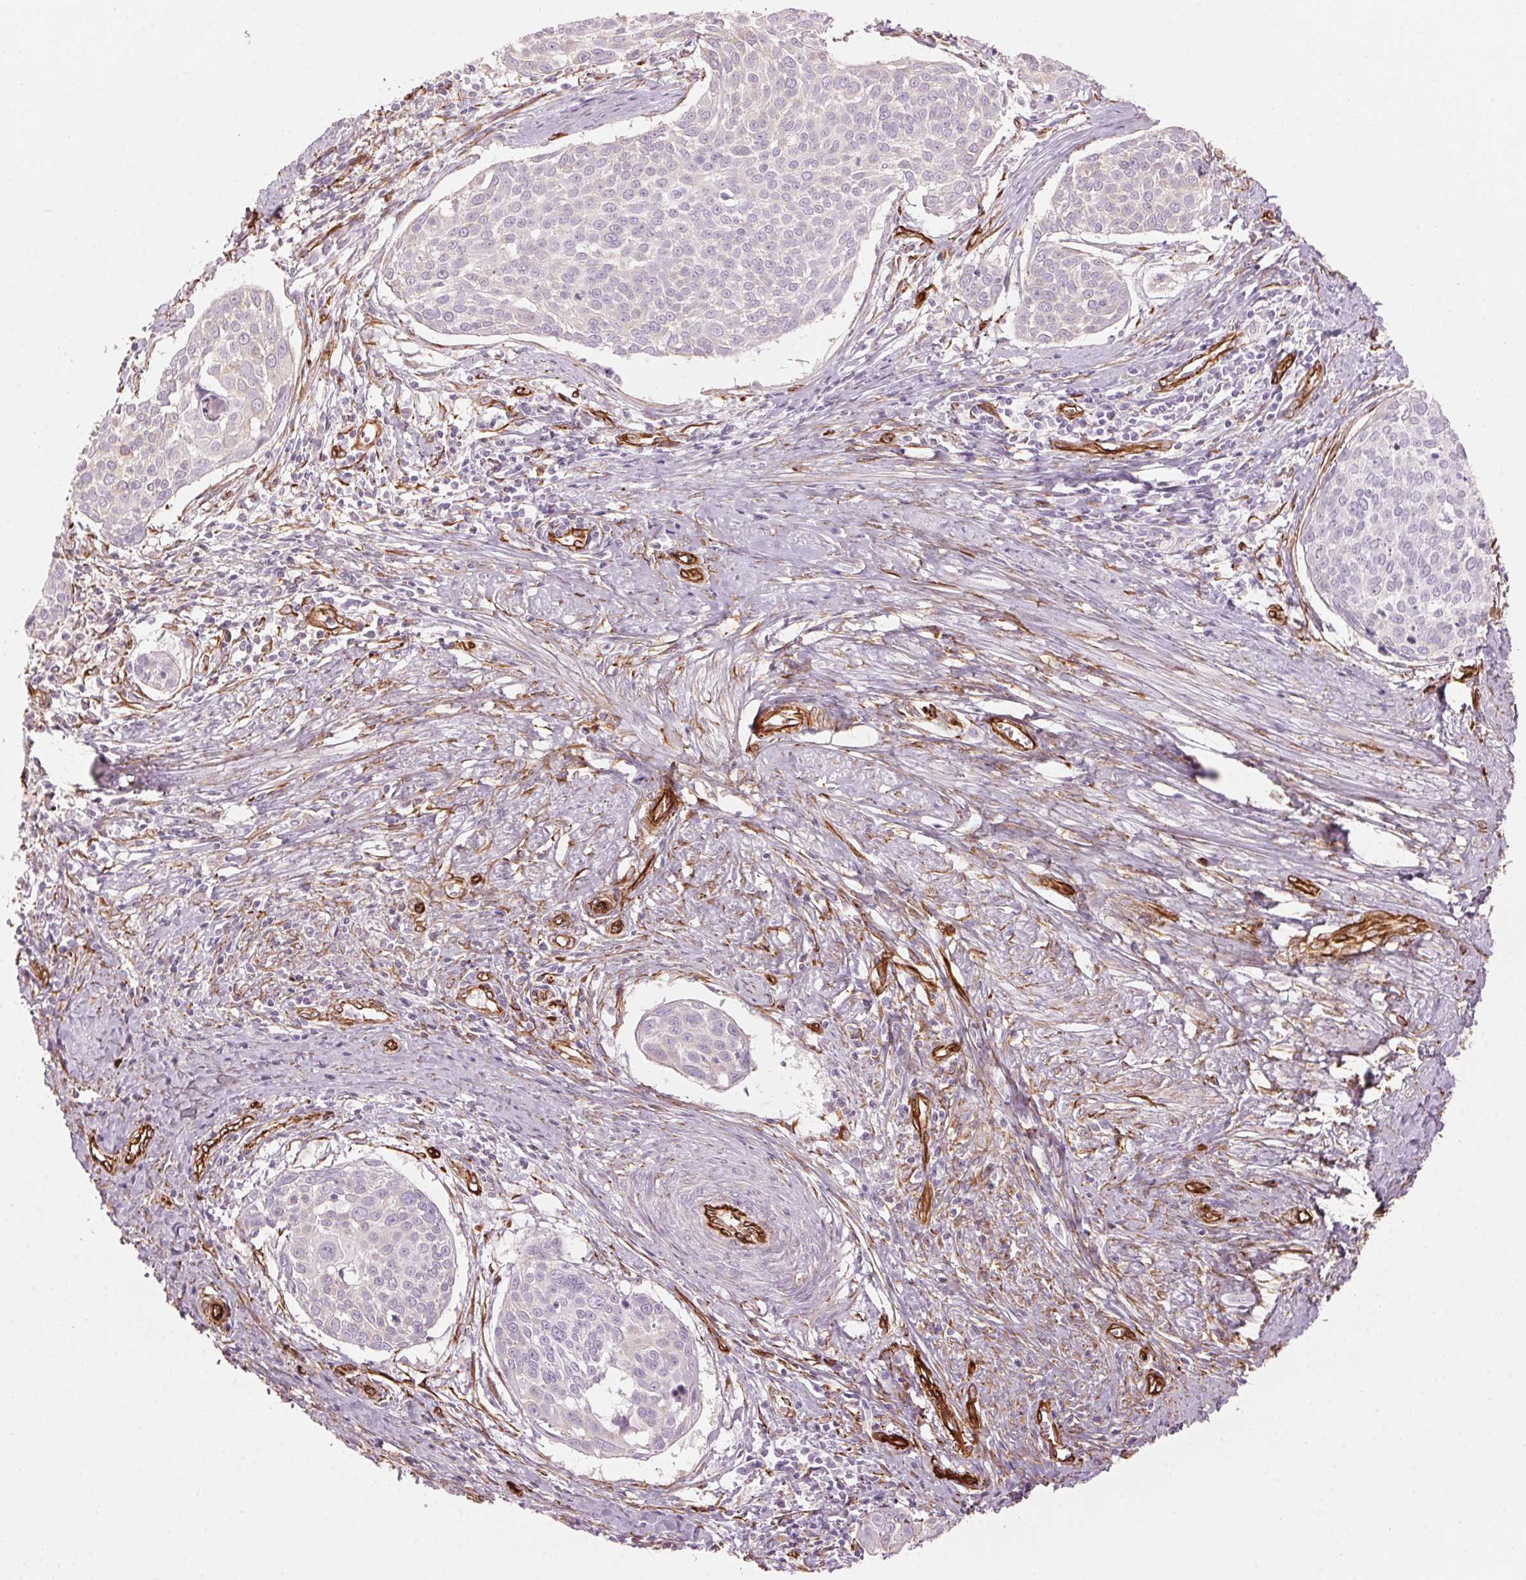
{"staining": {"intensity": "negative", "quantity": "none", "location": "none"}, "tissue": "cervical cancer", "cell_type": "Tumor cells", "image_type": "cancer", "snomed": [{"axis": "morphology", "description": "Squamous cell carcinoma, NOS"}, {"axis": "topography", "description": "Cervix"}], "caption": "The micrograph demonstrates no significant positivity in tumor cells of cervical squamous cell carcinoma.", "gene": "CLPS", "patient": {"sex": "female", "age": 39}}